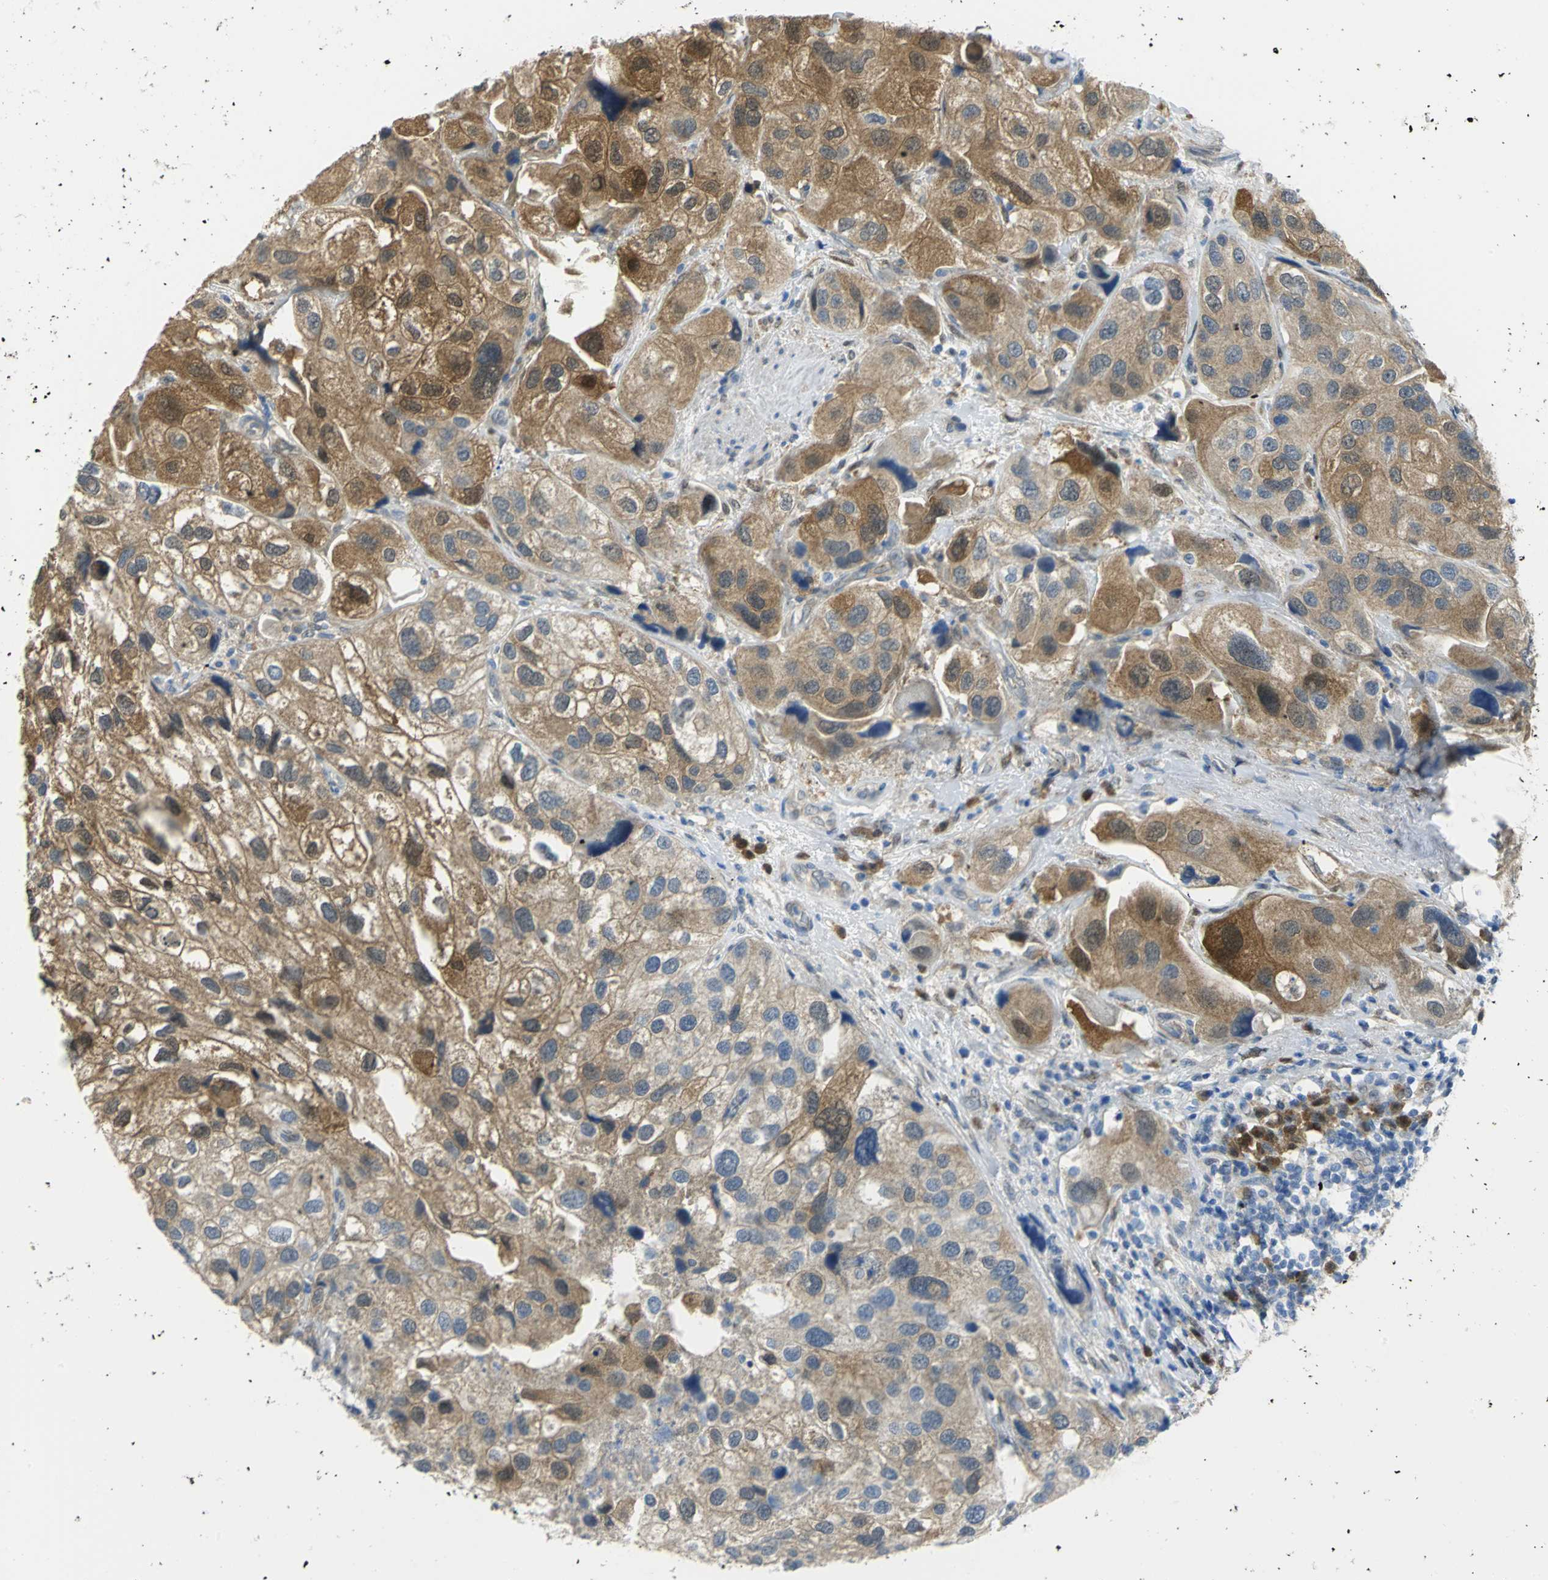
{"staining": {"intensity": "moderate", "quantity": ">75%", "location": "cytoplasmic/membranous"}, "tissue": "urothelial cancer", "cell_type": "Tumor cells", "image_type": "cancer", "snomed": [{"axis": "morphology", "description": "Urothelial carcinoma, High grade"}, {"axis": "topography", "description": "Urinary bladder"}], "caption": "Tumor cells exhibit medium levels of moderate cytoplasmic/membranous staining in approximately >75% of cells in human urothelial cancer.", "gene": "PGM3", "patient": {"sex": "female", "age": 64}}